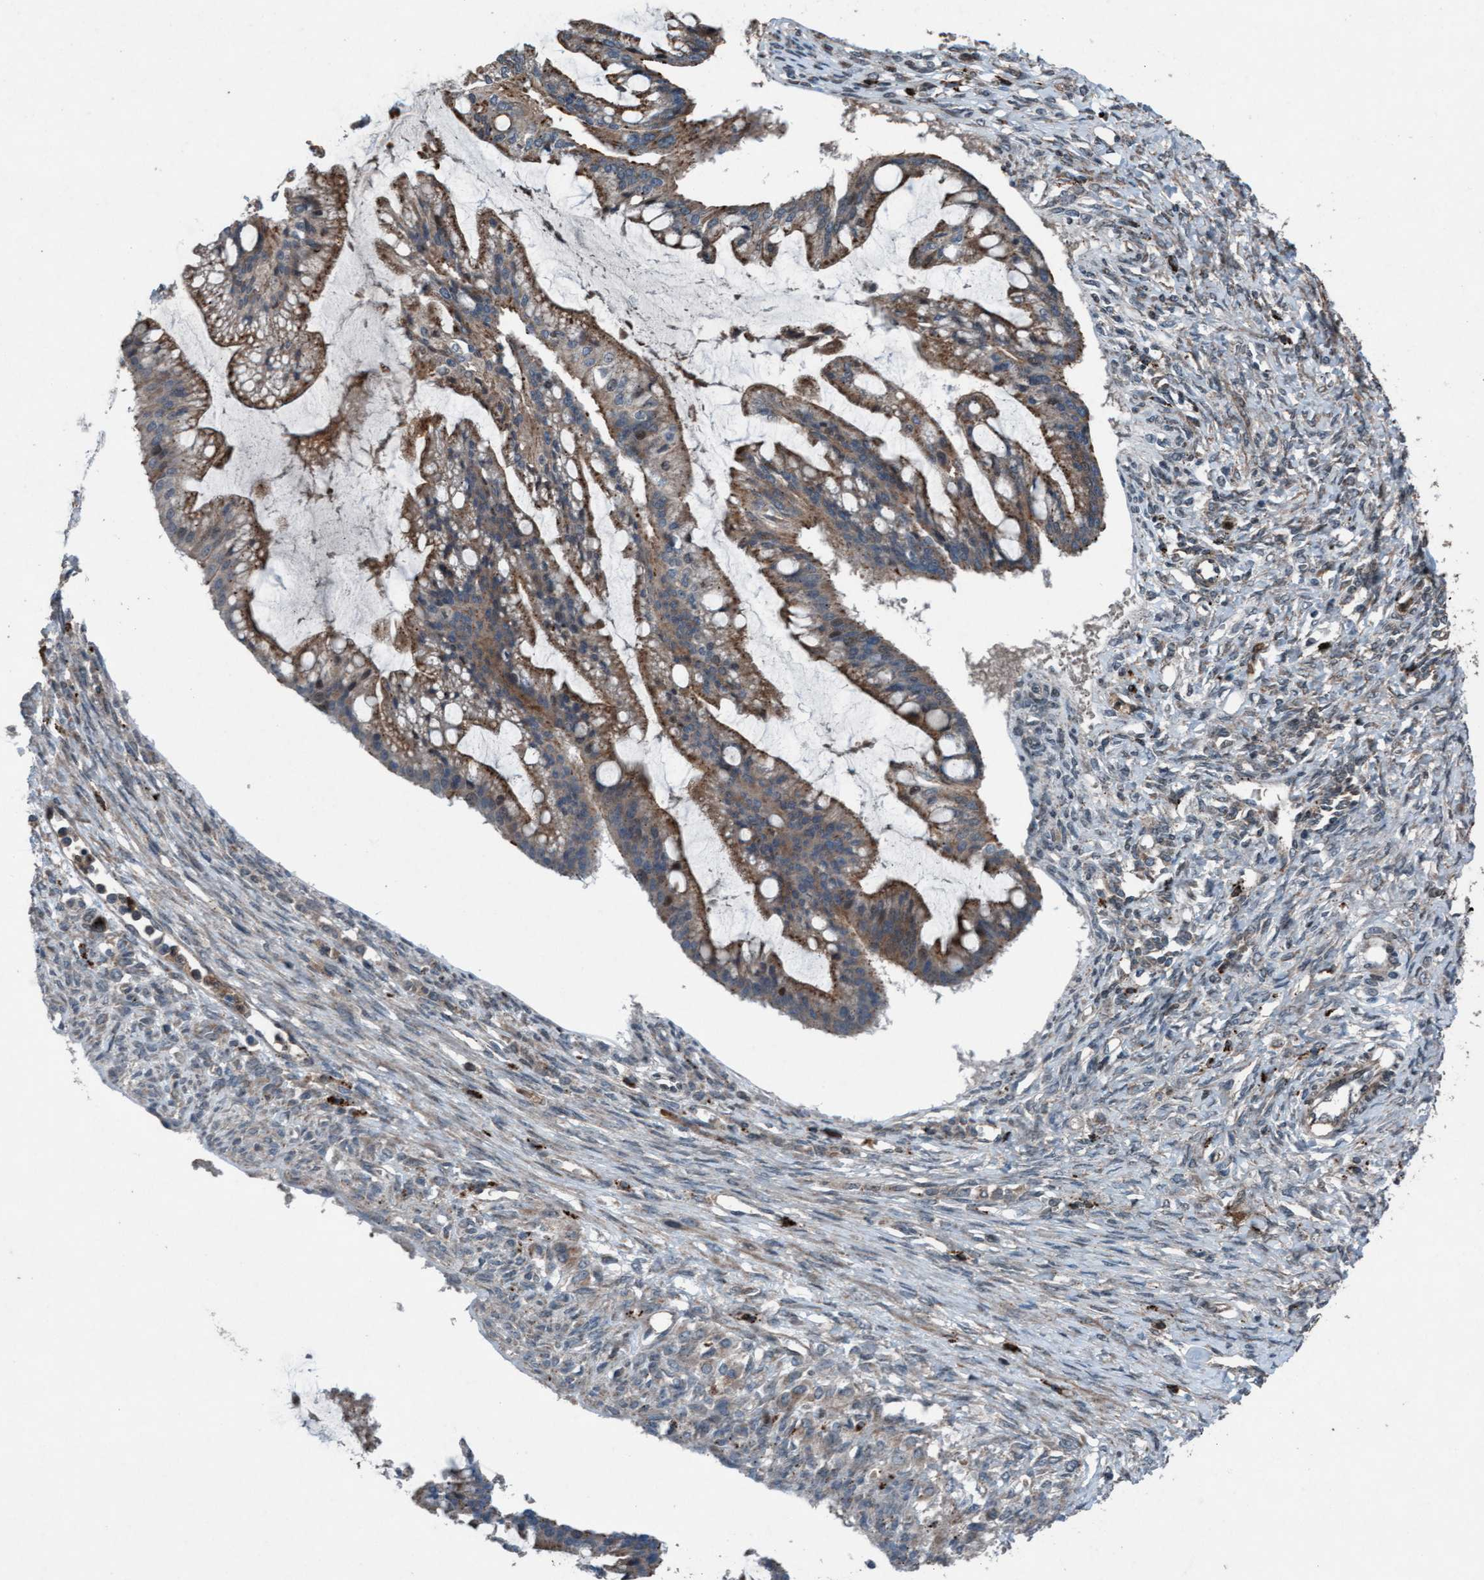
{"staining": {"intensity": "moderate", "quantity": ">75%", "location": "cytoplasmic/membranous"}, "tissue": "ovarian cancer", "cell_type": "Tumor cells", "image_type": "cancer", "snomed": [{"axis": "morphology", "description": "Cystadenocarcinoma, mucinous, NOS"}, {"axis": "topography", "description": "Ovary"}], "caption": "There is medium levels of moderate cytoplasmic/membranous positivity in tumor cells of ovarian cancer (mucinous cystadenocarcinoma), as demonstrated by immunohistochemical staining (brown color).", "gene": "PLXNB2", "patient": {"sex": "female", "age": 73}}